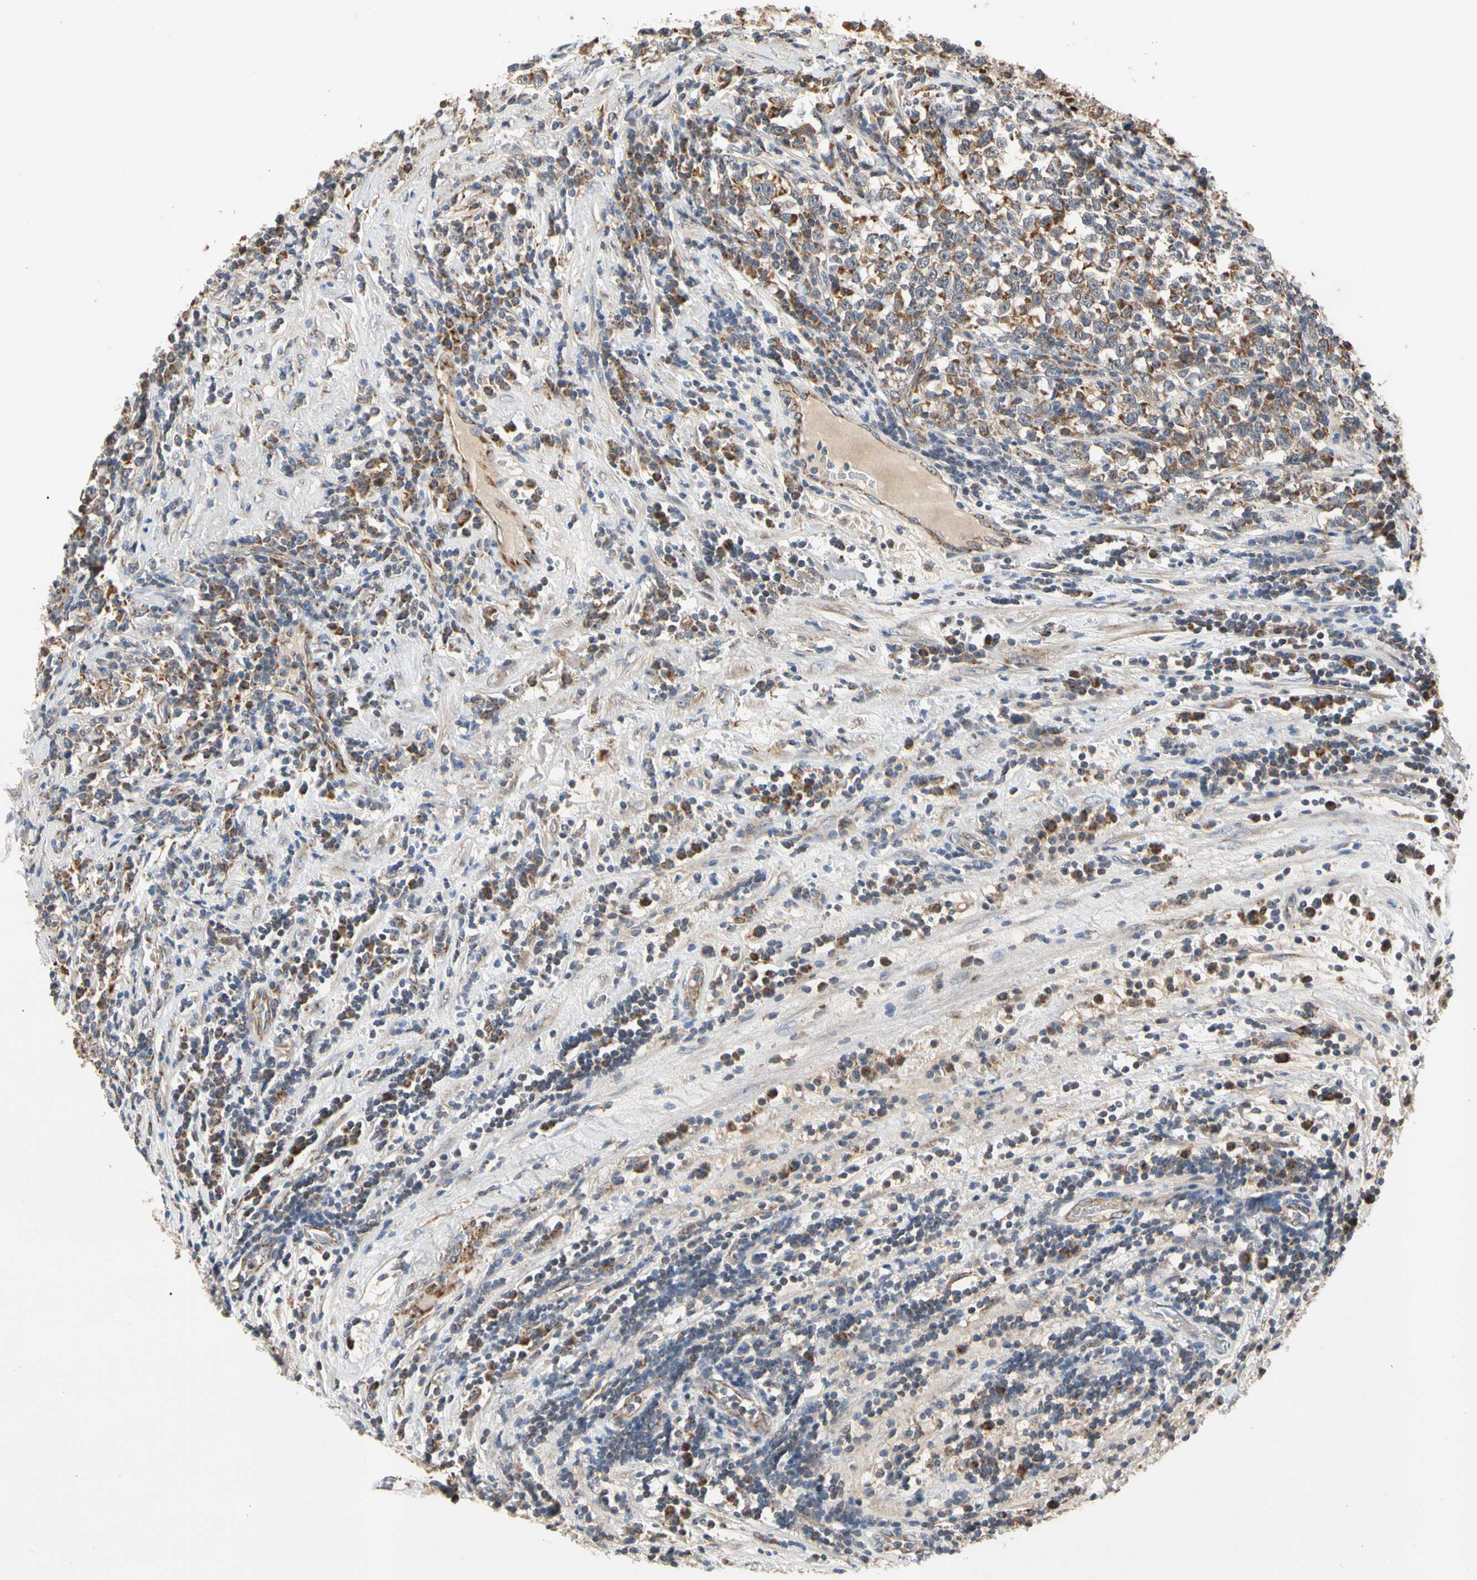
{"staining": {"intensity": "moderate", "quantity": ">75%", "location": "cytoplasmic/membranous"}, "tissue": "testis cancer", "cell_type": "Tumor cells", "image_type": "cancer", "snomed": [{"axis": "morphology", "description": "Seminoma, NOS"}, {"axis": "topography", "description": "Testis"}], "caption": "Protein expression analysis of human testis cancer (seminoma) reveals moderate cytoplasmic/membranous positivity in about >75% of tumor cells. Using DAB (3,3'-diaminobenzidine) (brown) and hematoxylin (blue) stains, captured at high magnification using brightfield microscopy.", "gene": "GPD2", "patient": {"sex": "male", "age": 43}}